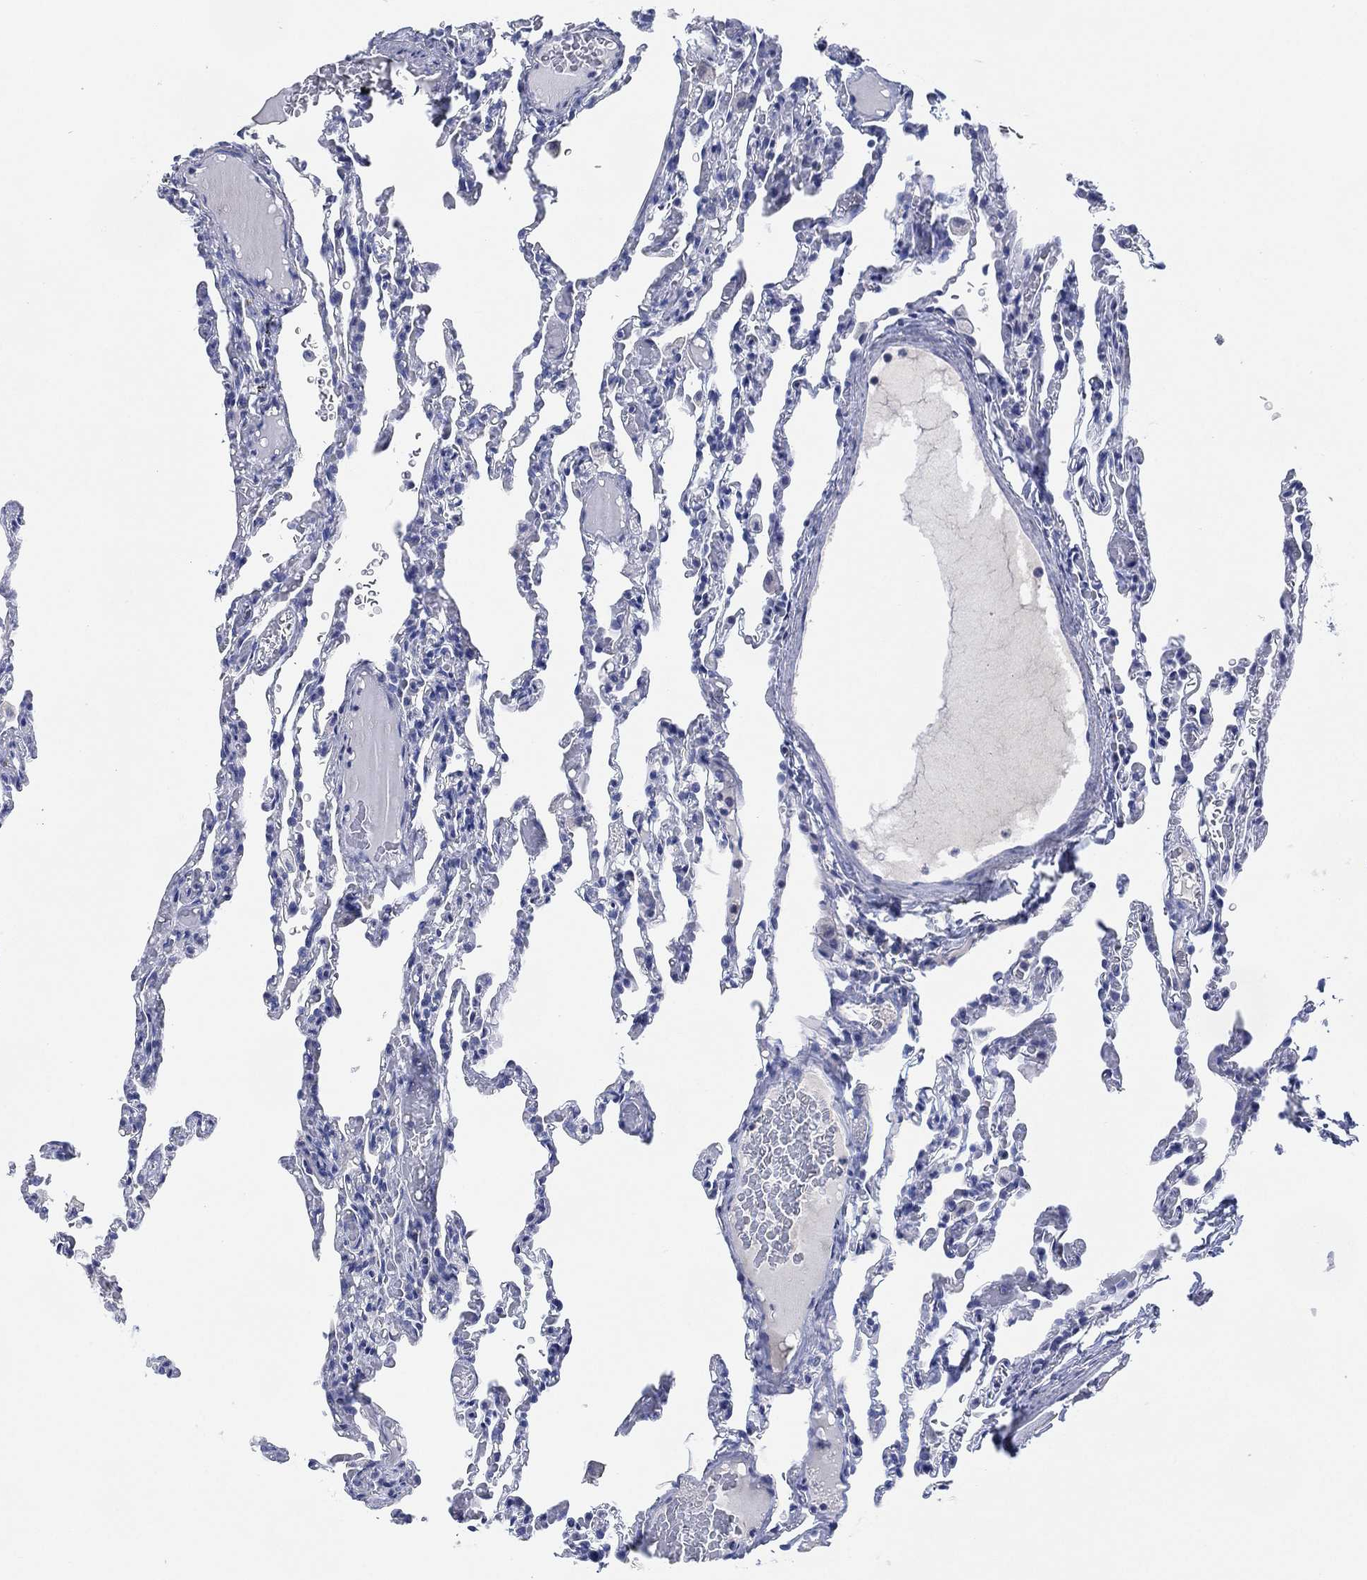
{"staining": {"intensity": "negative", "quantity": "none", "location": "none"}, "tissue": "lung", "cell_type": "Alveolar cells", "image_type": "normal", "snomed": [{"axis": "morphology", "description": "Normal tissue, NOS"}, {"axis": "topography", "description": "Lung"}], "caption": "Alveolar cells show no significant expression in normal lung. (Immunohistochemistry (ihc), brightfield microscopy, high magnification).", "gene": "ADAD2", "patient": {"sex": "female", "age": 43}}